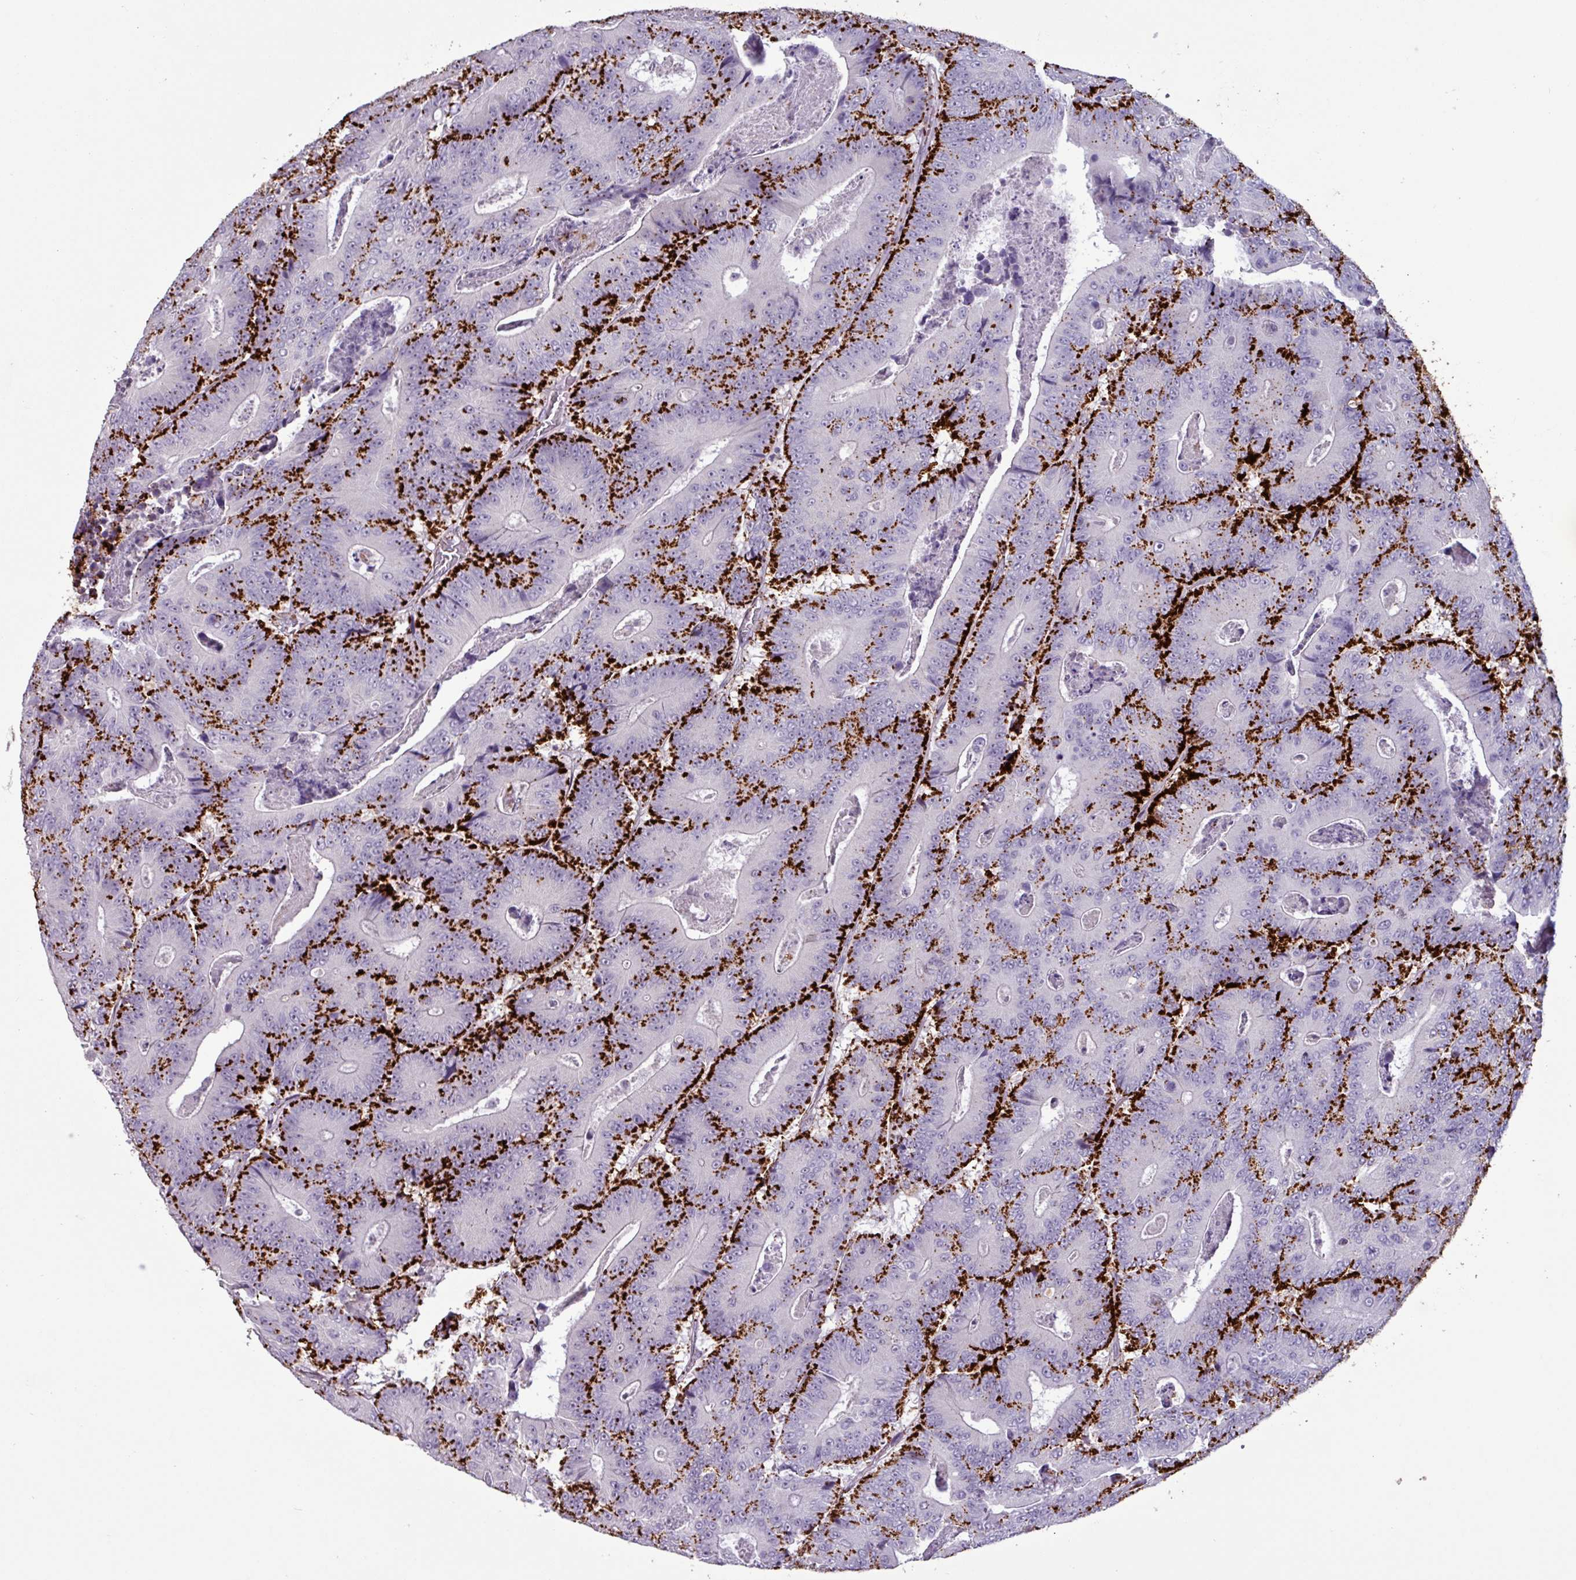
{"staining": {"intensity": "strong", "quantity": ">75%", "location": "cytoplasmic/membranous"}, "tissue": "colorectal cancer", "cell_type": "Tumor cells", "image_type": "cancer", "snomed": [{"axis": "morphology", "description": "Adenocarcinoma, NOS"}, {"axis": "topography", "description": "Colon"}], "caption": "High-magnification brightfield microscopy of colorectal cancer stained with DAB (brown) and counterstained with hematoxylin (blue). tumor cells exhibit strong cytoplasmic/membranous staining is seen in approximately>75% of cells. (Brightfield microscopy of DAB IHC at high magnification).", "gene": "PLIN2", "patient": {"sex": "male", "age": 83}}